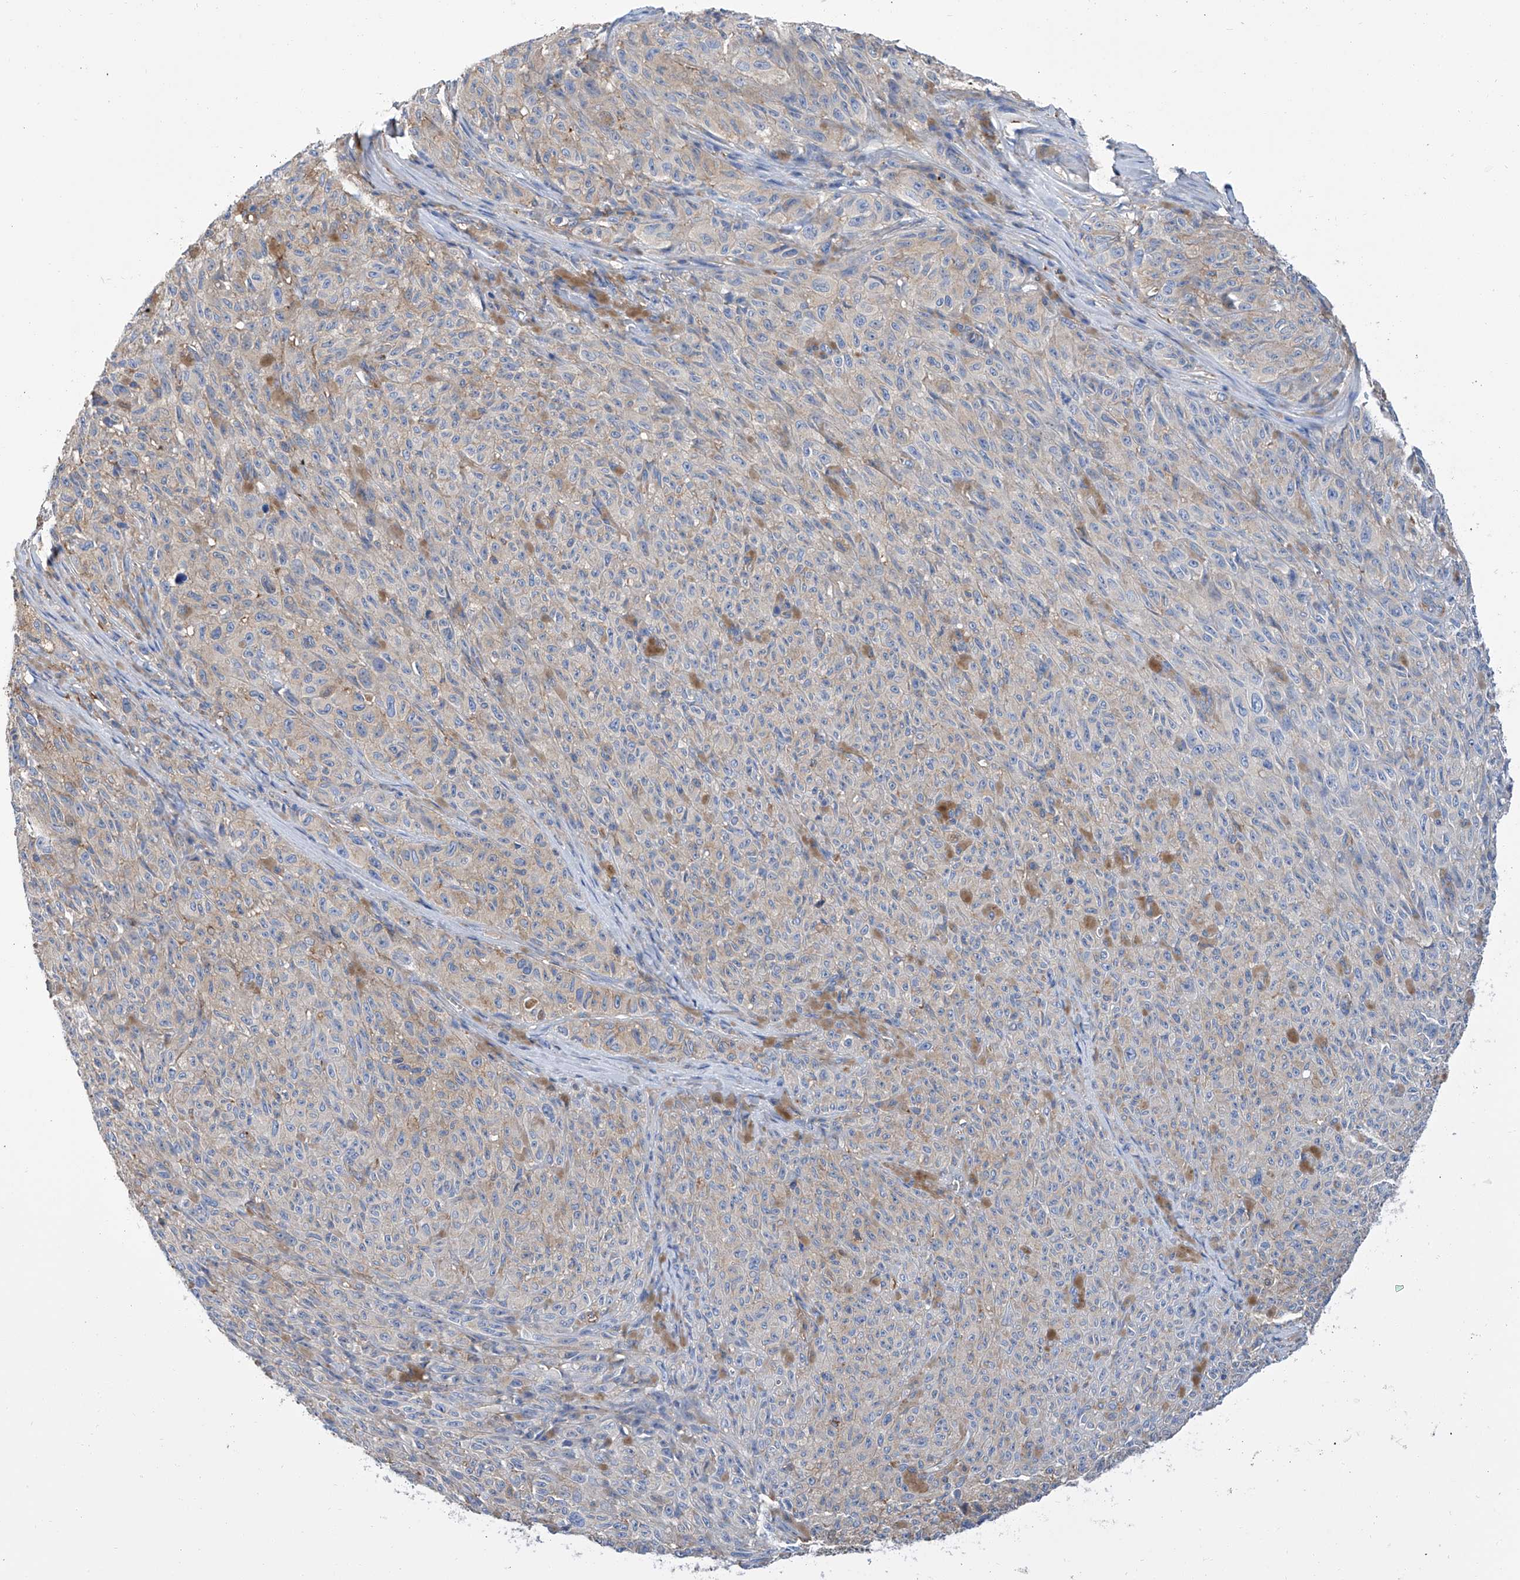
{"staining": {"intensity": "negative", "quantity": "none", "location": "none"}, "tissue": "melanoma", "cell_type": "Tumor cells", "image_type": "cancer", "snomed": [{"axis": "morphology", "description": "Malignant melanoma, NOS"}, {"axis": "topography", "description": "Skin"}], "caption": "Immunohistochemistry image of neoplastic tissue: melanoma stained with DAB demonstrates no significant protein positivity in tumor cells. (DAB (3,3'-diaminobenzidine) immunohistochemistry visualized using brightfield microscopy, high magnification).", "gene": "GPT", "patient": {"sex": "female", "age": 82}}